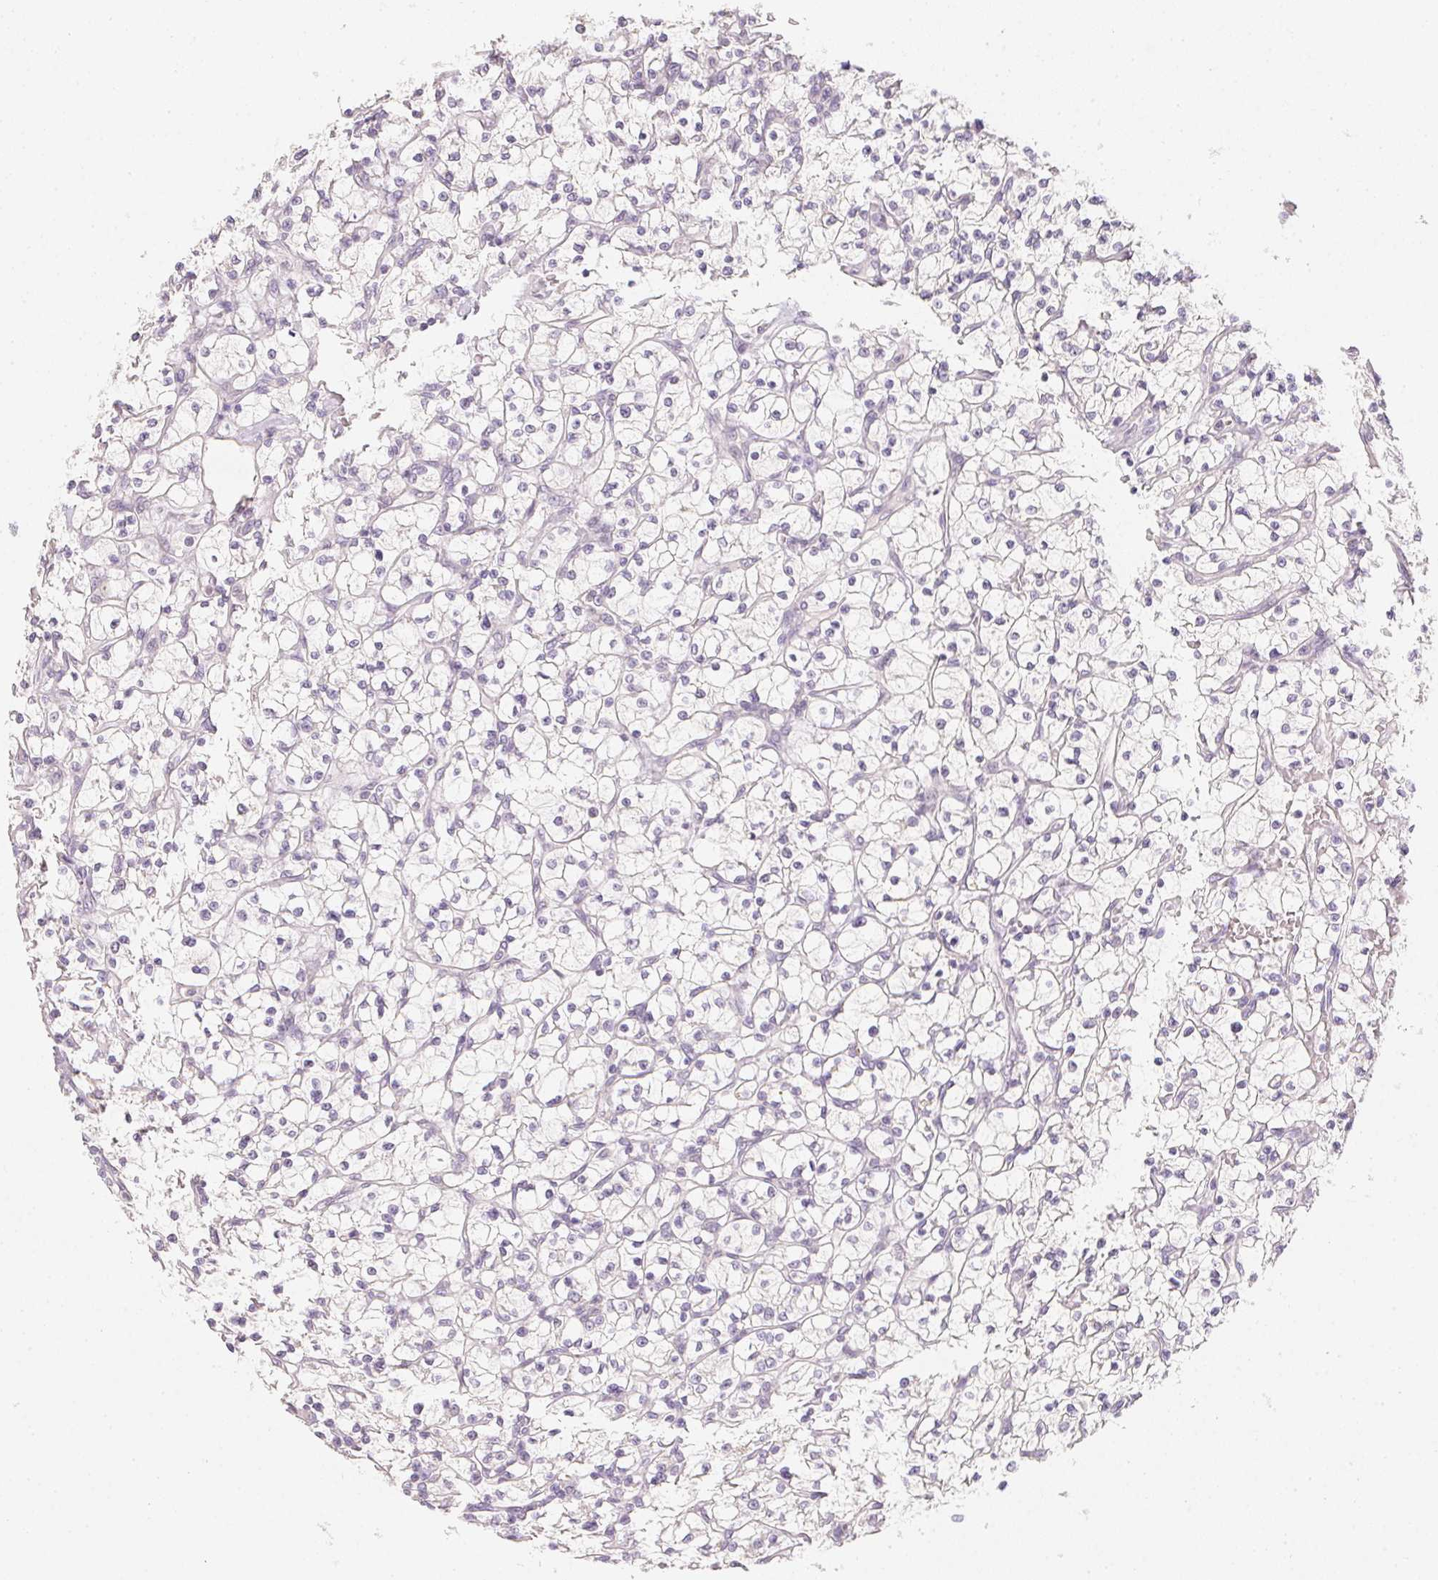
{"staining": {"intensity": "negative", "quantity": "none", "location": "none"}, "tissue": "renal cancer", "cell_type": "Tumor cells", "image_type": "cancer", "snomed": [{"axis": "morphology", "description": "Adenocarcinoma, NOS"}, {"axis": "topography", "description": "Kidney"}], "caption": "Immunohistochemistry (IHC) image of neoplastic tissue: human renal adenocarcinoma stained with DAB (3,3'-diaminobenzidine) exhibits no significant protein expression in tumor cells.", "gene": "ZBBX", "patient": {"sex": "female", "age": 64}}